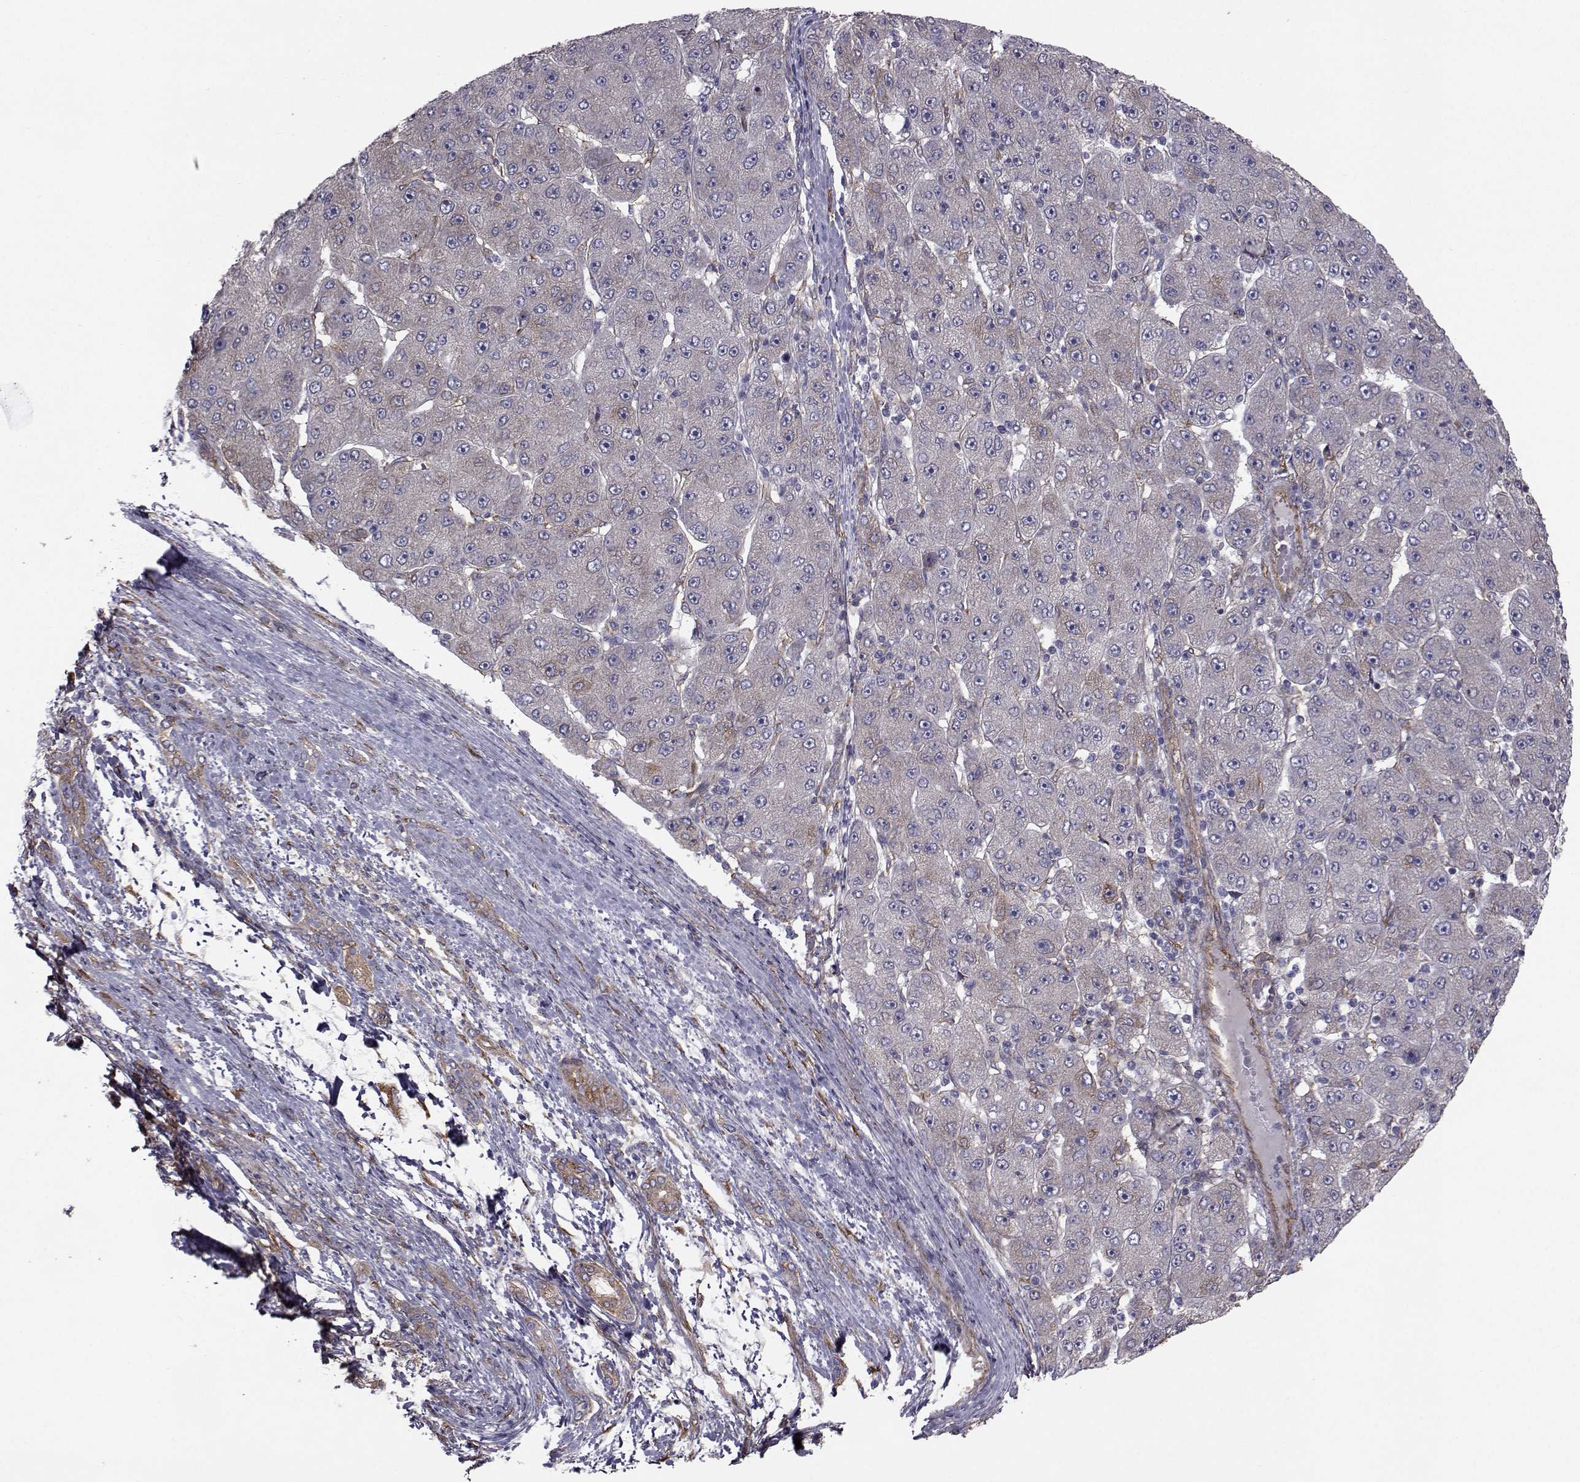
{"staining": {"intensity": "negative", "quantity": "none", "location": "none"}, "tissue": "liver cancer", "cell_type": "Tumor cells", "image_type": "cancer", "snomed": [{"axis": "morphology", "description": "Carcinoma, Hepatocellular, NOS"}, {"axis": "topography", "description": "Liver"}], "caption": "This is an immunohistochemistry (IHC) photomicrograph of liver hepatocellular carcinoma. There is no positivity in tumor cells.", "gene": "TRIP10", "patient": {"sex": "male", "age": 67}}